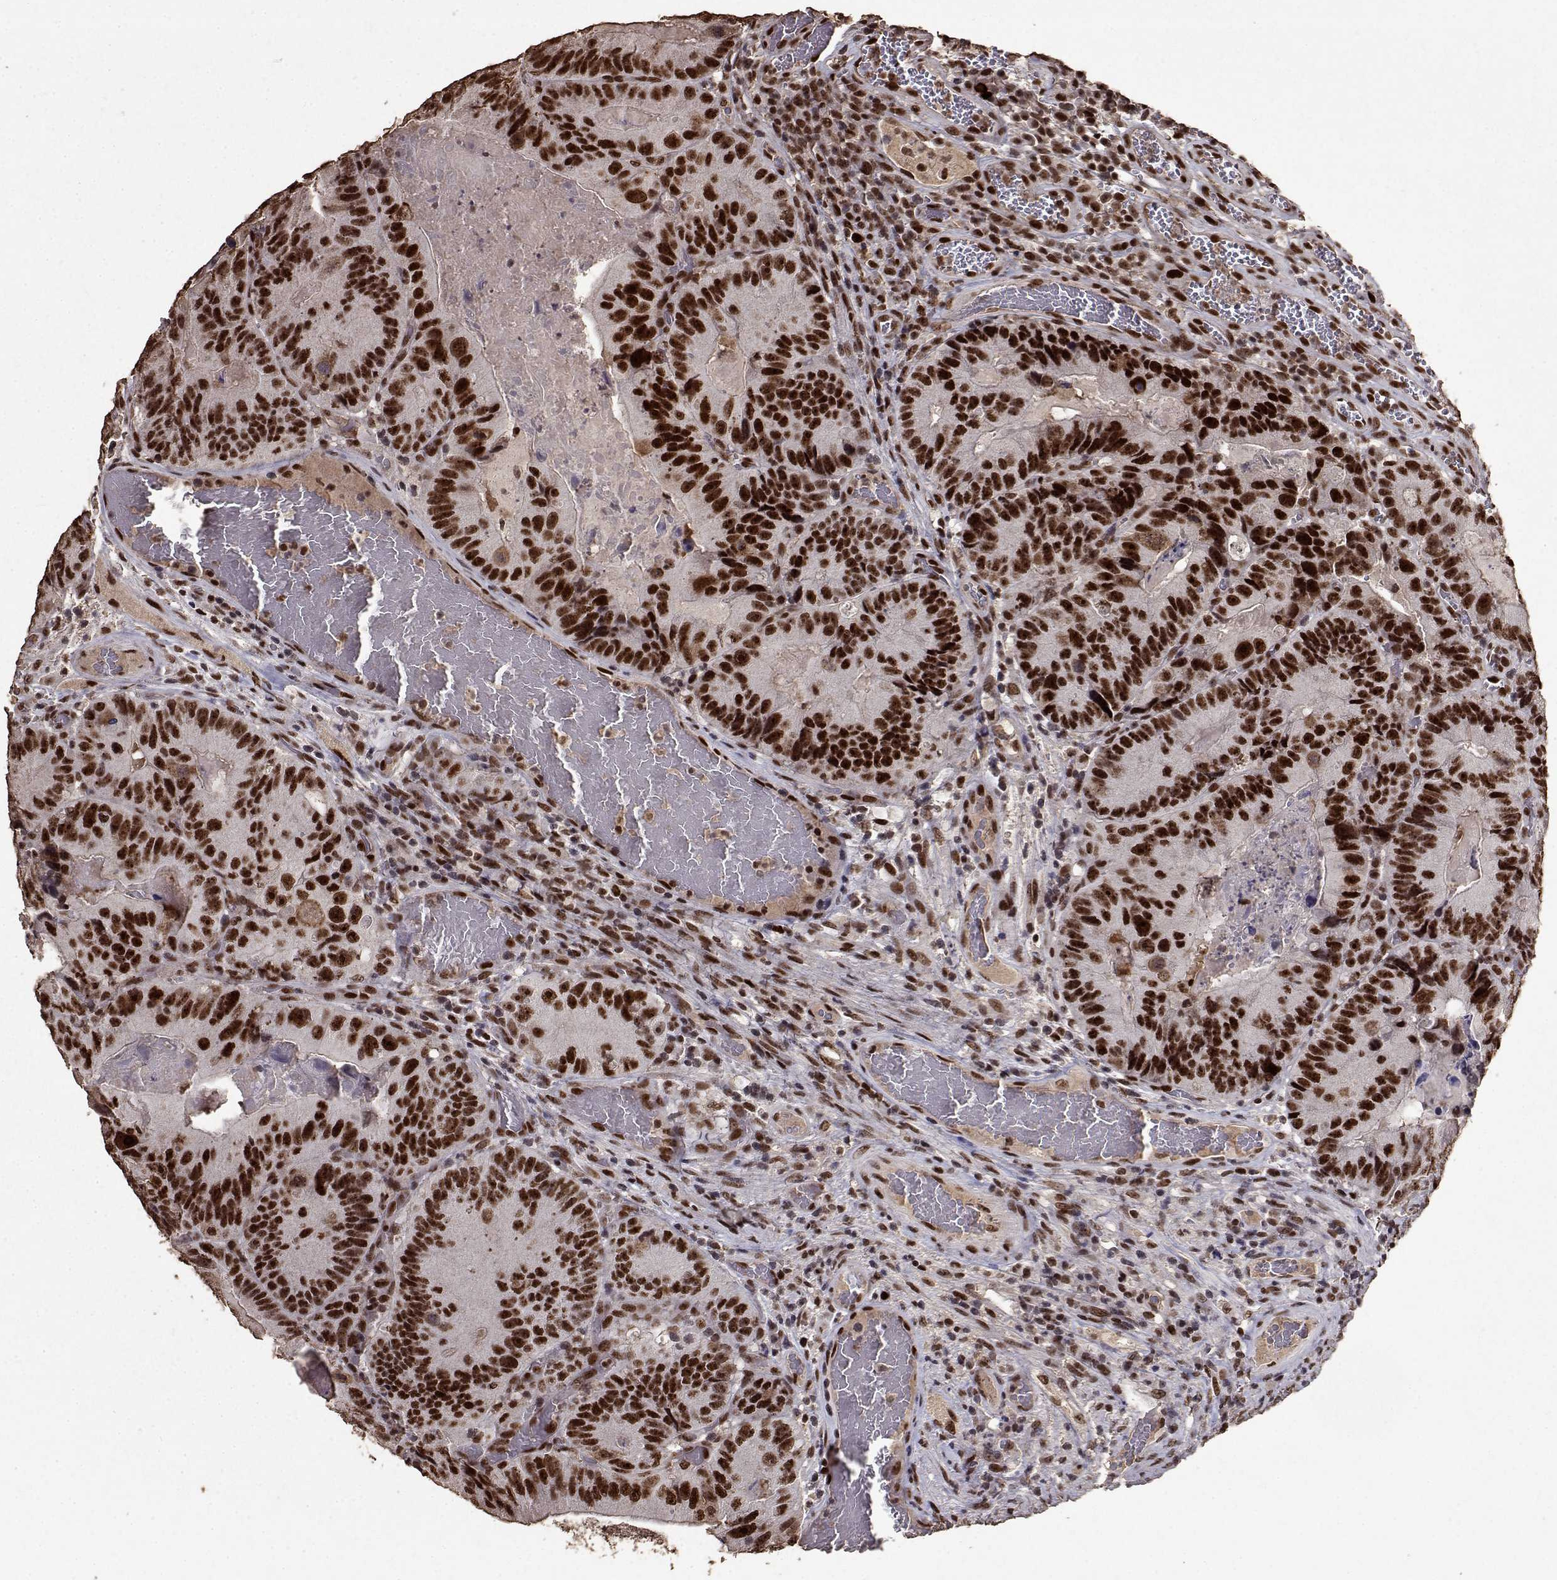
{"staining": {"intensity": "strong", "quantity": ">75%", "location": "nuclear"}, "tissue": "colorectal cancer", "cell_type": "Tumor cells", "image_type": "cancer", "snomed": [{"axis": "morphology", "description": "Adenocarcinoma, NOS"}, {"axis": "topography", "description": "Colon"}], "caption": "Immunohistochemical staining of human colorectal adenocarcinoma demonstrates high levels of strong nuclear protein staining in about >75% of tumor cells.", "gene": "TOE1", "patient": {"sex": "female", "age": 86}}